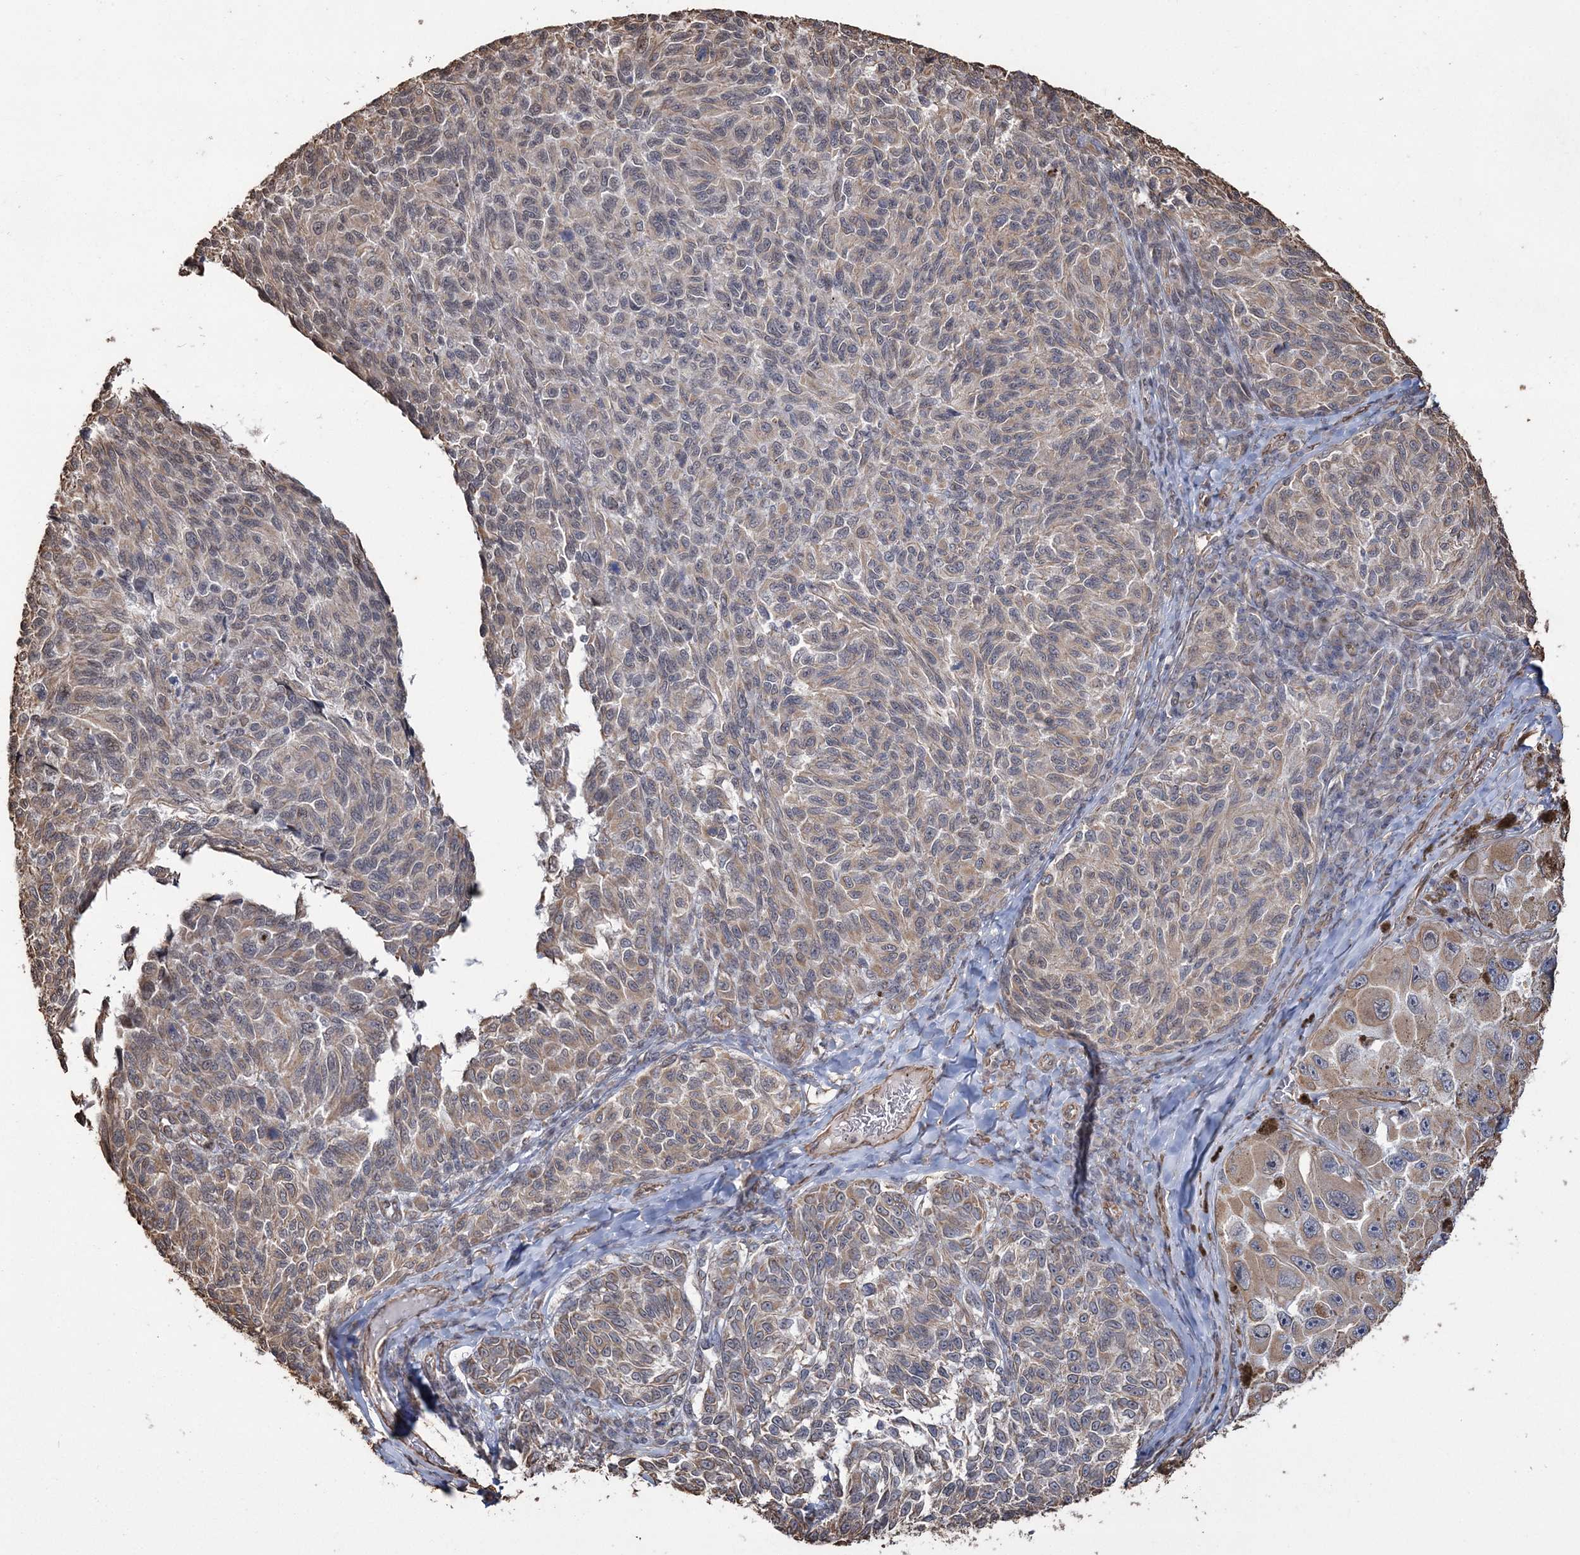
{"staining": {"intensity": "weak", "quantity": "25%-75%", "location": "cytoplasmic/membranous"}, "tissue": "melanoma", "cell_type": "Tumor cells", "image_type": "cancer", "snomed": [{"axis": "morphology", "description": "Malignant melanoma, NOS"}, {"axis": "topography", "description": "Skin"}], "caption": "Malignant melanoma was stained to show a protein in brown. There is low levels of weak cytoplasmic/membranous positivity in about 25%-75% of tumor cells. (DAB (3,3'-diaminobenzidine) IHC with brightfield microscopy, high magnification).", "gene": "ATP11B", "patient": {"sex": "female", "age": 73}}